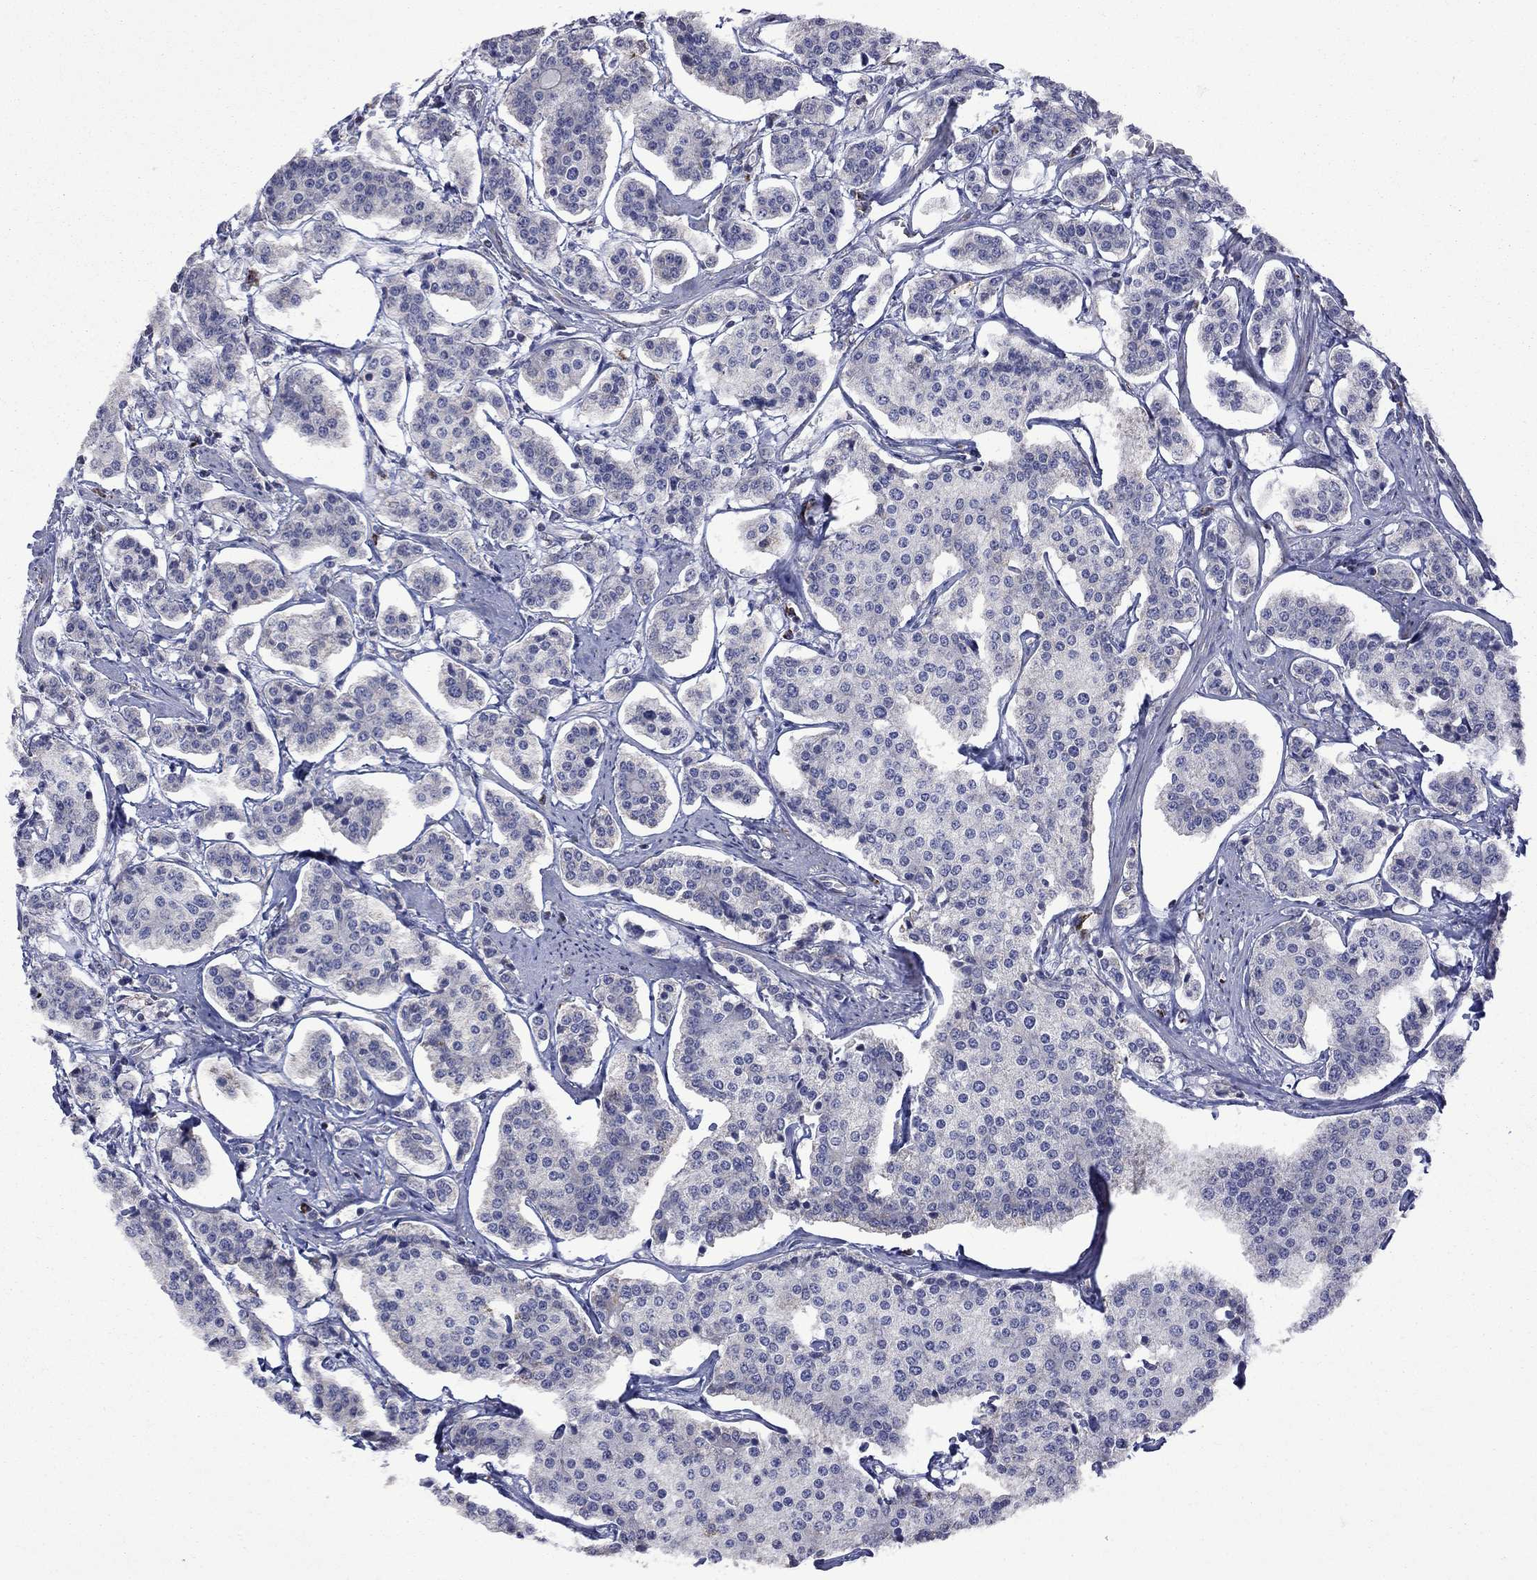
{"staining": {"intensity": "negative", "quantity": "none", "location": "none"}, "tissue": "carcinoid", "cell_type": "Tumor cells", "image_type": "cancer", "snomed": [{"axis": "morphology", "description": "Carcinoid, malignant, NOS"}, {"axis": "topography", "description": "Small intestine"}], "caption": "Protein analysis of carcinoid reveals no significant expression in tumor cells.", "gene": "NDUFB1", "patient": {"sex": "female", "age": 65}}